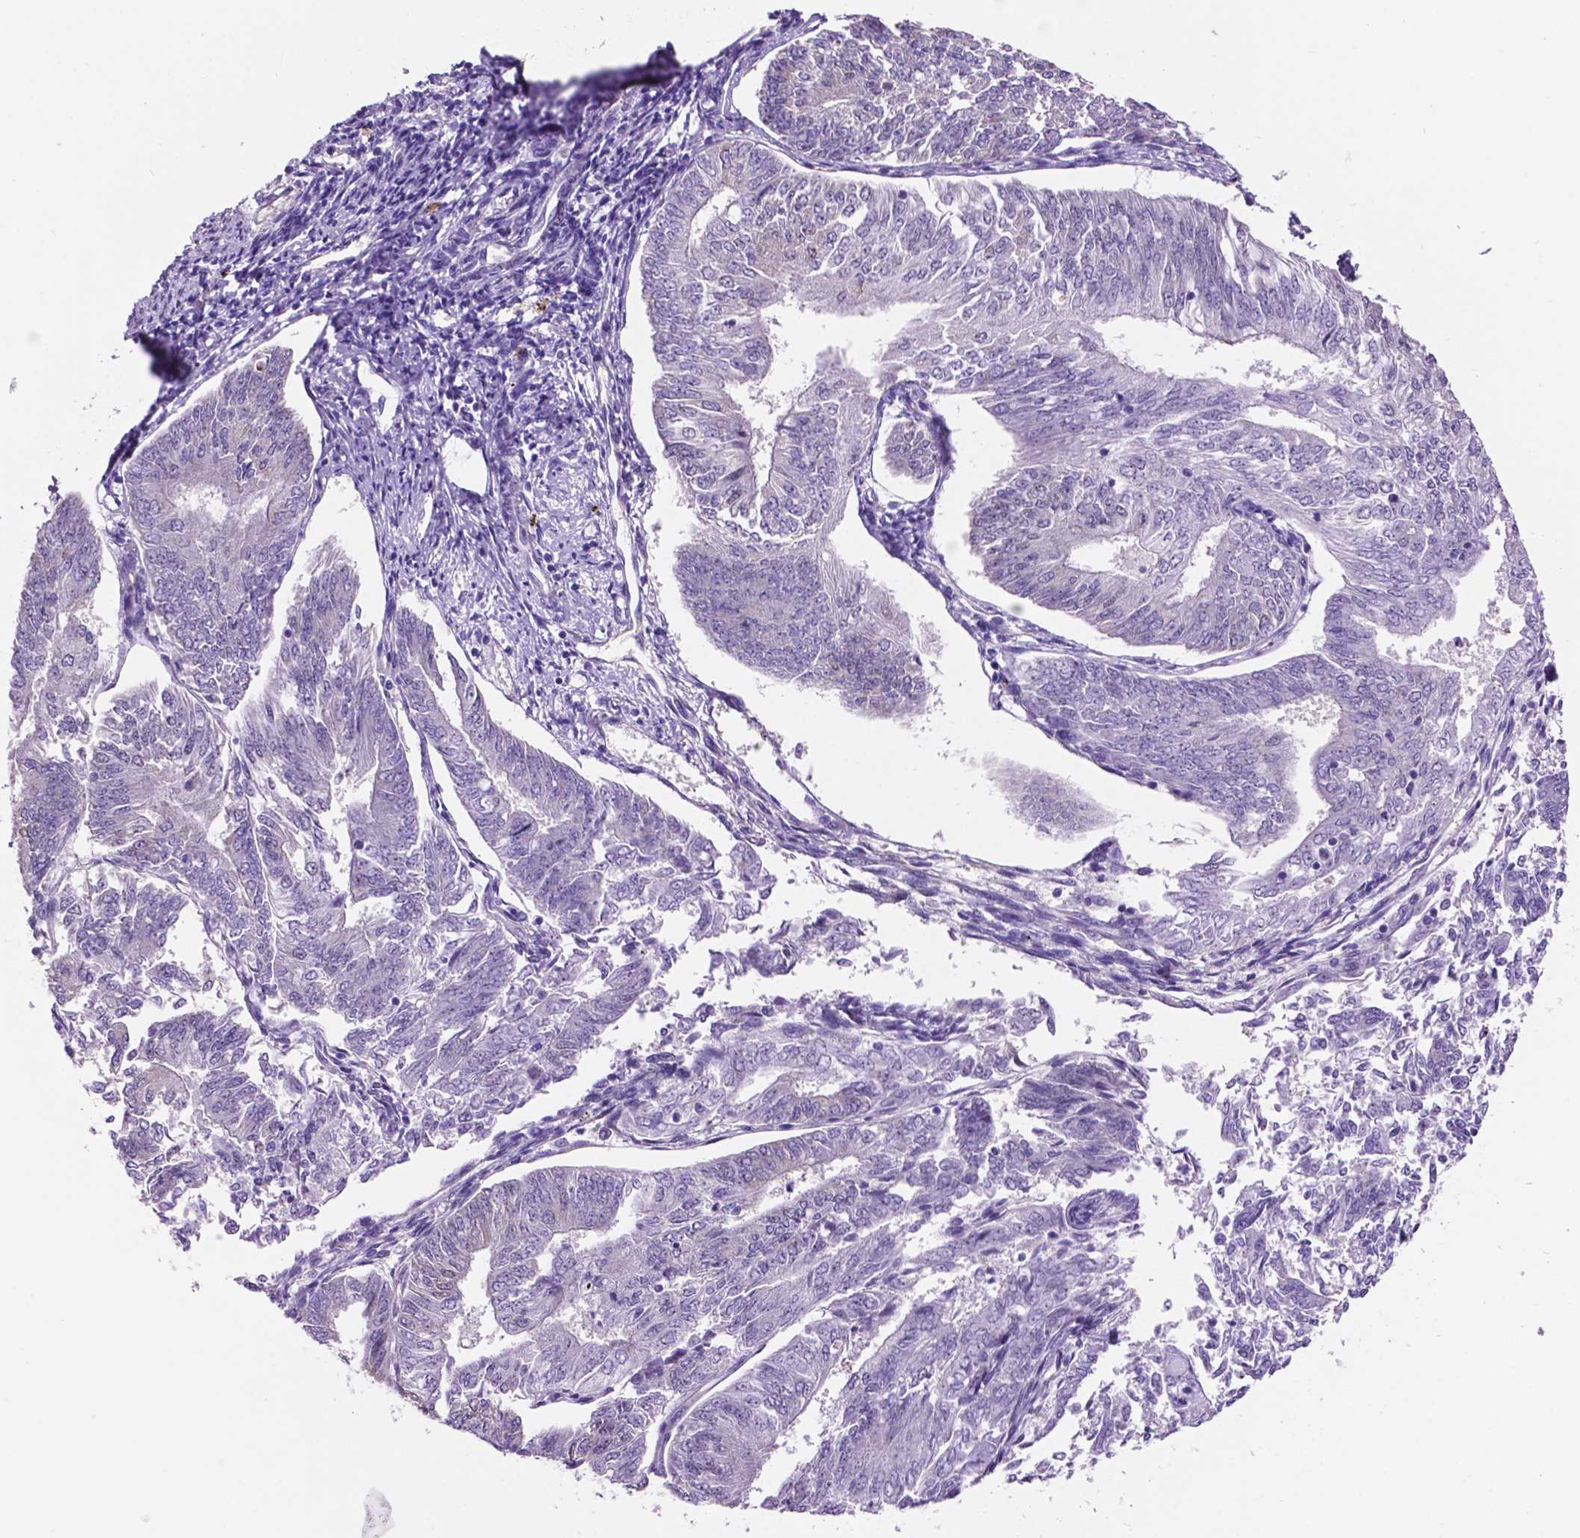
{"staining": {"intensity": "negative", "quantity": "none", "location": "none"}, "tissue": "endometrial cancer", "cell_type": "Tumor cells", "image_type": "cancer", "snomed": [{"axis": "morphology", "description": "Adenocarcinoma, NOS"}, {"axis": "topography", "description": "Endometrium"}], "caption": "Tumor cells are negative for brown protein staining in endometrial cancer.", "gene": "SPDYA", "patient": {"sex": "female", "age": 58}}